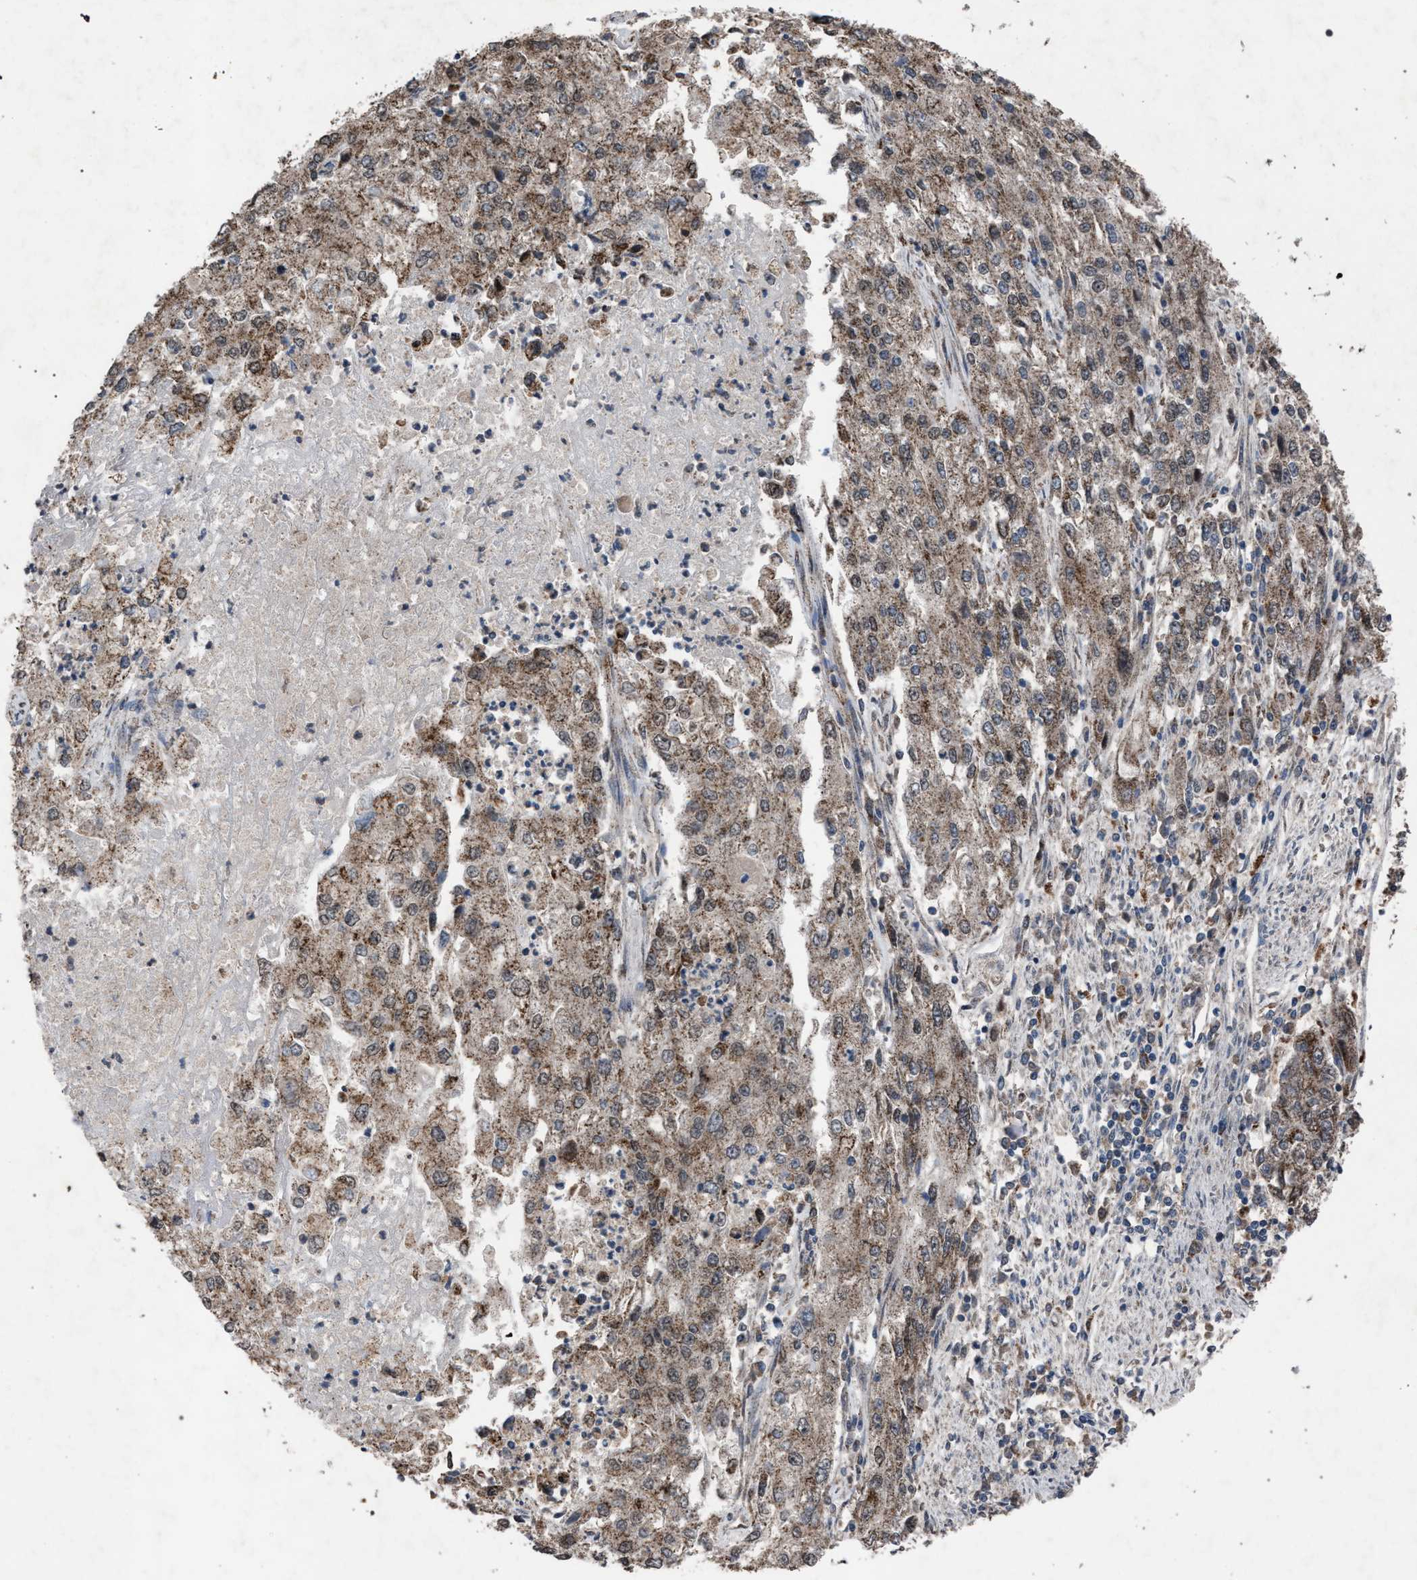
{"staining": {"intensity": "moderate", "quantity": ">75%", "location": "cytoplasmic/membranous"}, "tissue": "endometrial cancer", "cell_type": "Tumor cells", "image_type": "cancer", "snomed": [{"axis": "morphology", "description": "Adenocarcinoma, NOS"}, {"axis": "topography", "description": "Endometrium"}], "caption": "Brown immunohistochemical staining in human endometrial cancer reveals moderate cytoplasmic/membranous staining in approximately >75% of tumor cells.", "gene": "HSD17B4", "patient": {"sex": "female", "age": 49}}